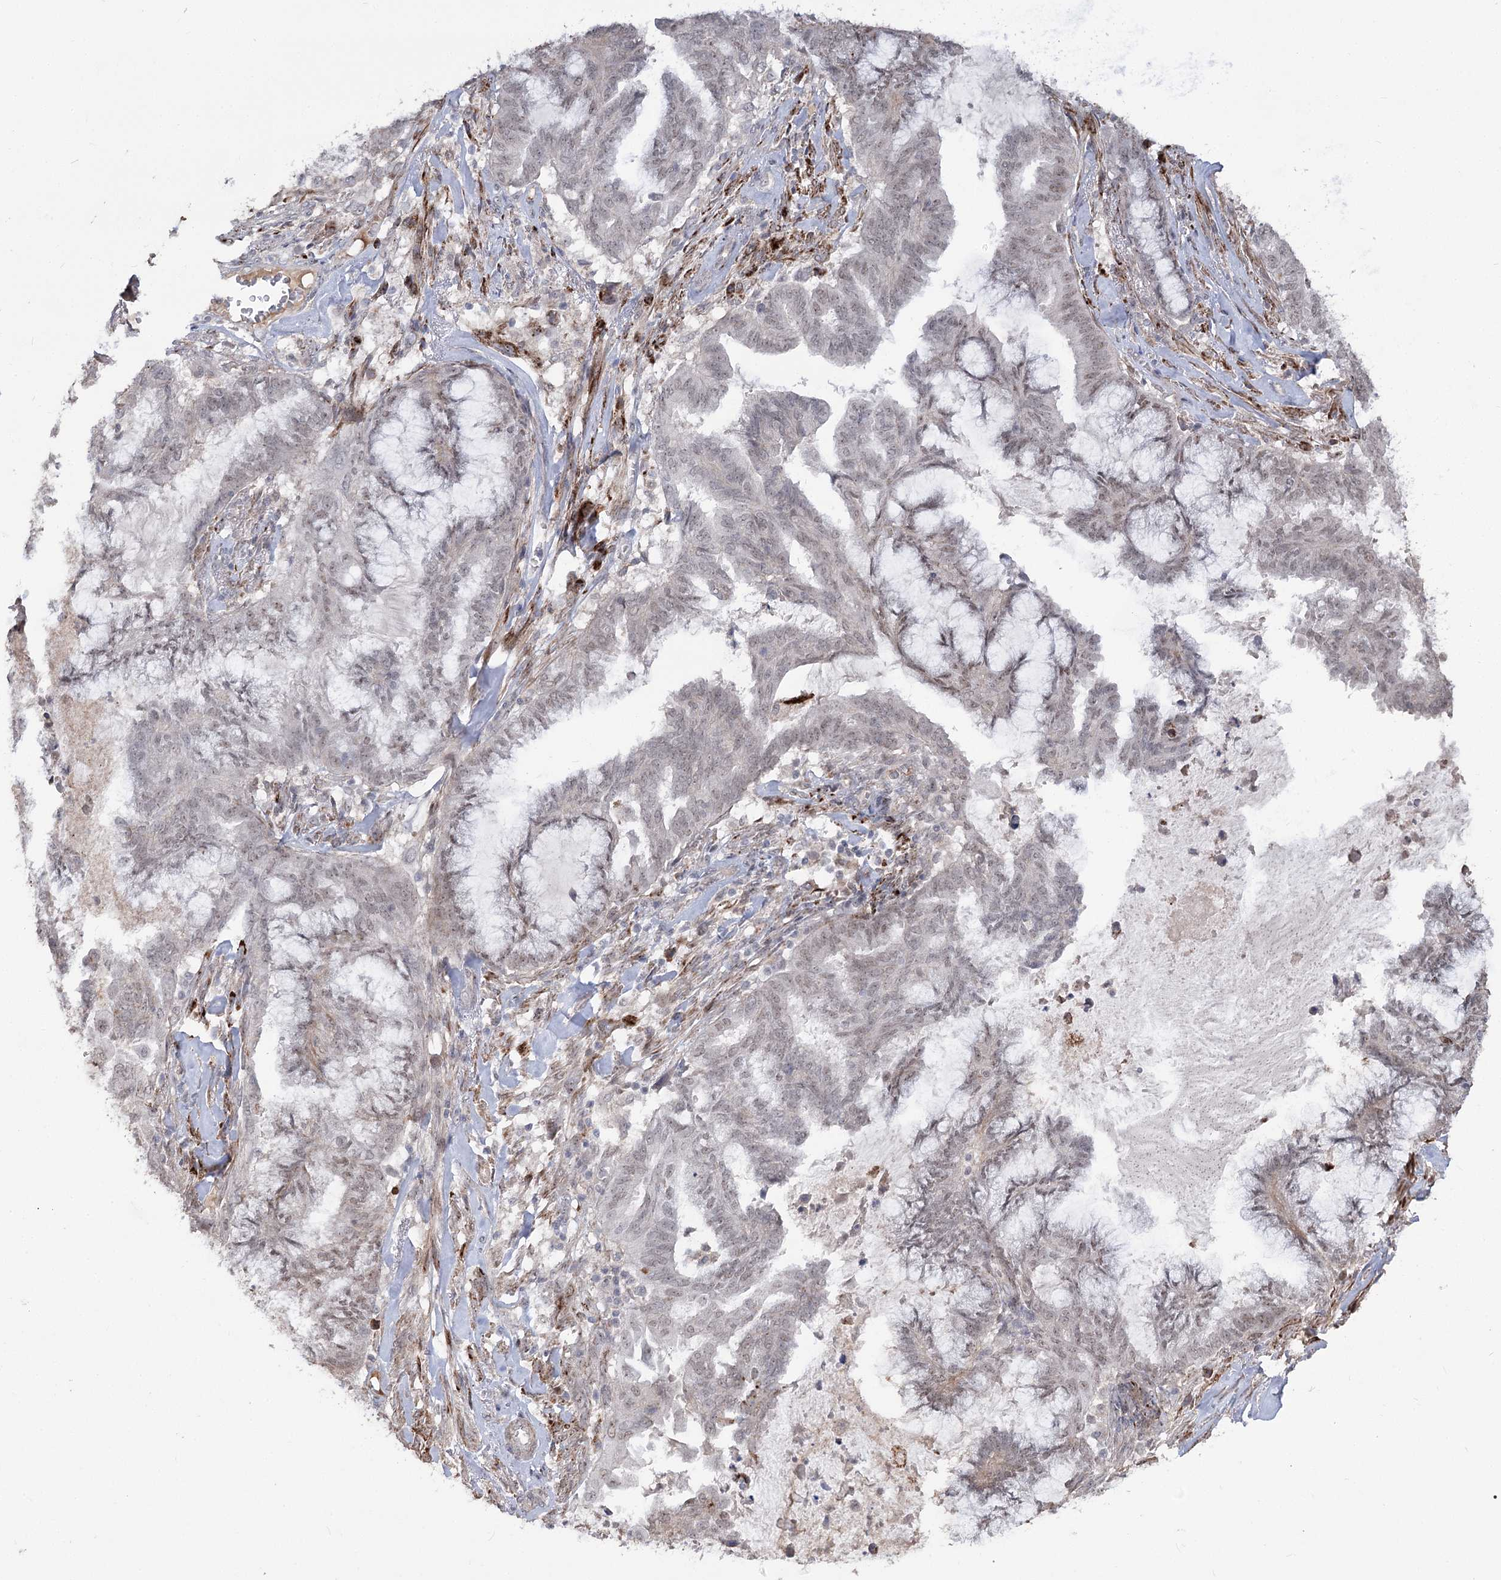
{"staining": {"intensity": "weak", "quantity": ">75%", "location": "nuclear"}, "tissue": "endometrial cancer", "cell_type": "Tumor cells", "image_type": "cancer", "snomed": [{"axis": "morphology", "description": "Adenocarcinoma, NOS"}, {"axis": "topography", "description": "Endometrium"}], "caption": "Protein staining by immunohistochemistry exhibits weak nuclear expression in approximately >75% of tumor cells in endometrial adenocarcinoma. The protein is stained brown, and the nuclei are stained in blue (DAB (3,3'-diaminobenzidine) IHC with brightfield microscopy, high magnification).", "gene": "ZSCAN23", "patient": {"sex": "female", "age": 86}}